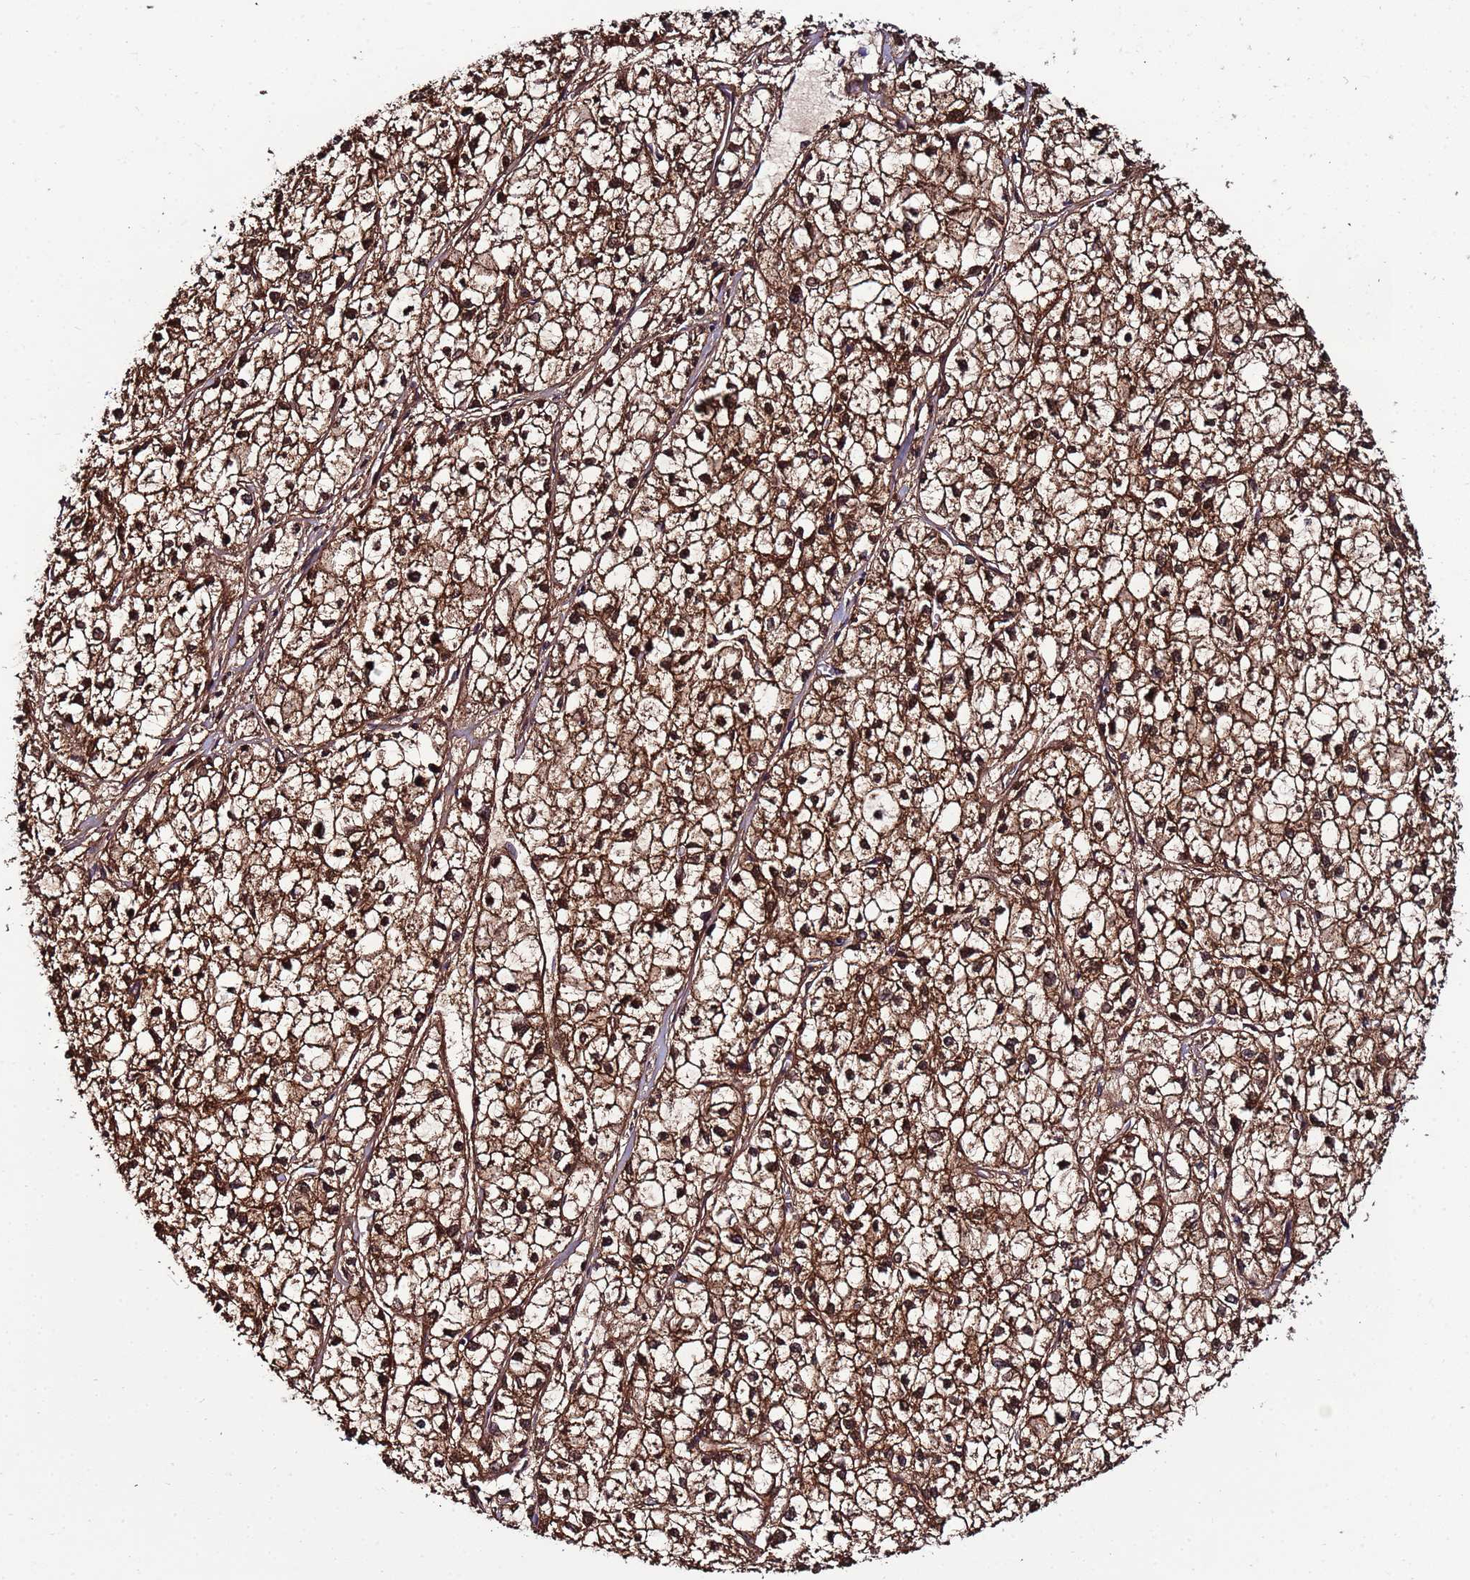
{"staining": {"intensity": "moderate", "quantity": ">75%", "location": "cytoplasmic/membranous,nuclear"}, "tissue": "liver cancer", "cell_type": "Tumor cells", "image_type": "cancer", "snomed": [{"axis": "morphology", "description": "Carcinoma, Hepatocellular, NOS"}, {"axis": "topography", "description": "Liver"}], "caption": "Liver hepatocellular carcinoma stained with a brown dye shows moderate cytoplasmic/membranous and nuclear positive staining in about >75% of tumor cells.", "gene": "NAXE", "patient": {"sex": "female", "age": 43}}